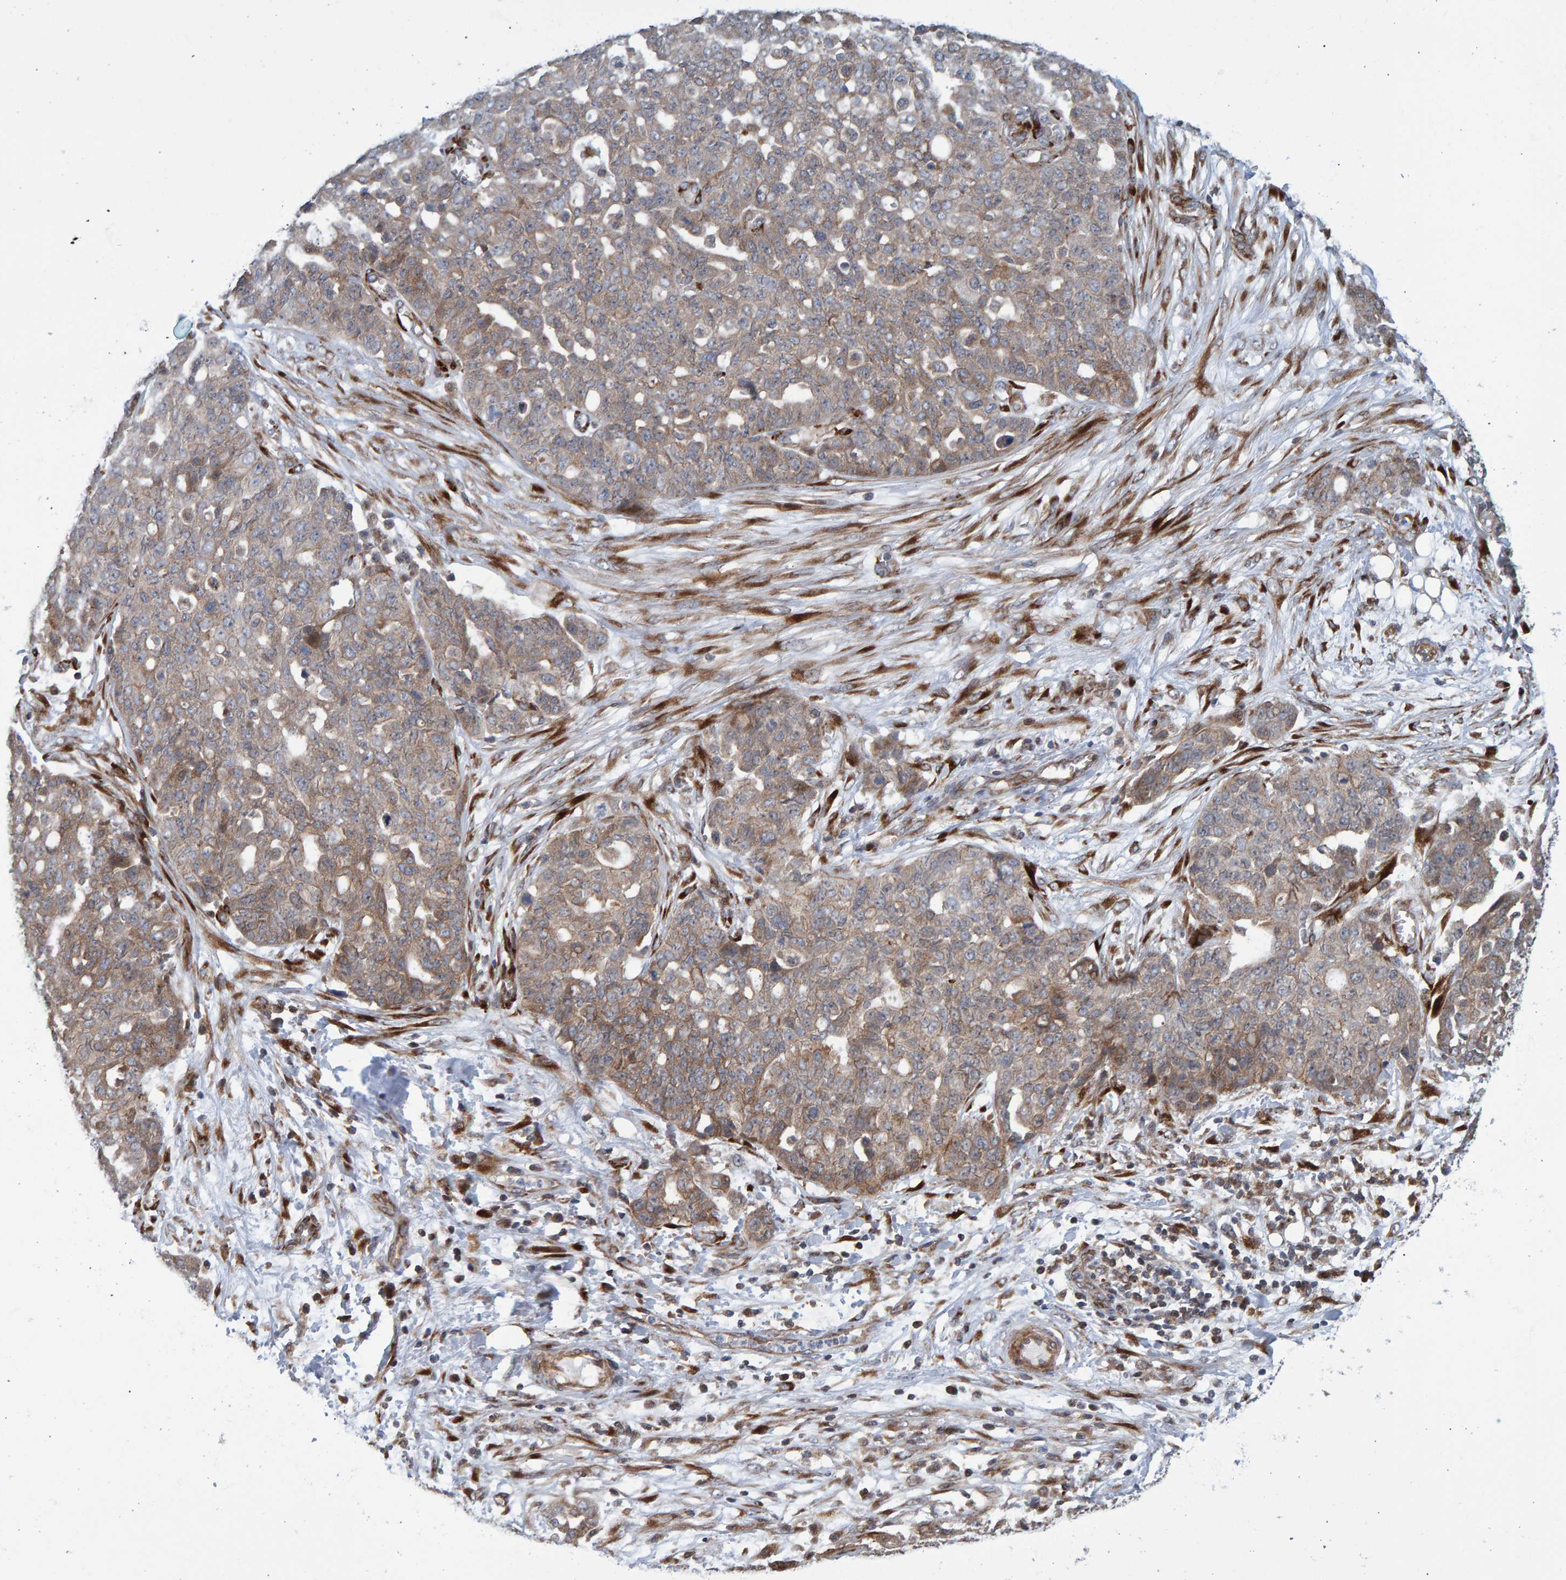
{"staining": {"intensity": "weak", "quantity": ">75%", "location": "cytoplasmic/membranous"}, "tissue": "ovarian cancer", "cell_type": "Tumor cells", "image_type": "cancer", "snomed": [{"axis": "morphology", "description": "Cystadenocarcinoma, serous, NOS"}, {"axis": "topography", "description": "Soft tissue"}, {"axis": "topography", "description": "Ovary"}], "caption": "Weak cytoplasmic/membranous expression is appreciated in about >75% of tumor cells in ovarian cancer (serous cystadenocarcinoma). Using DAB (brown) and hematoxylin (blue) stains, captured at high magnification using brightfield microscopy.", "gene": "LRBA", "patient": {"sex": "female", "age": 57}}